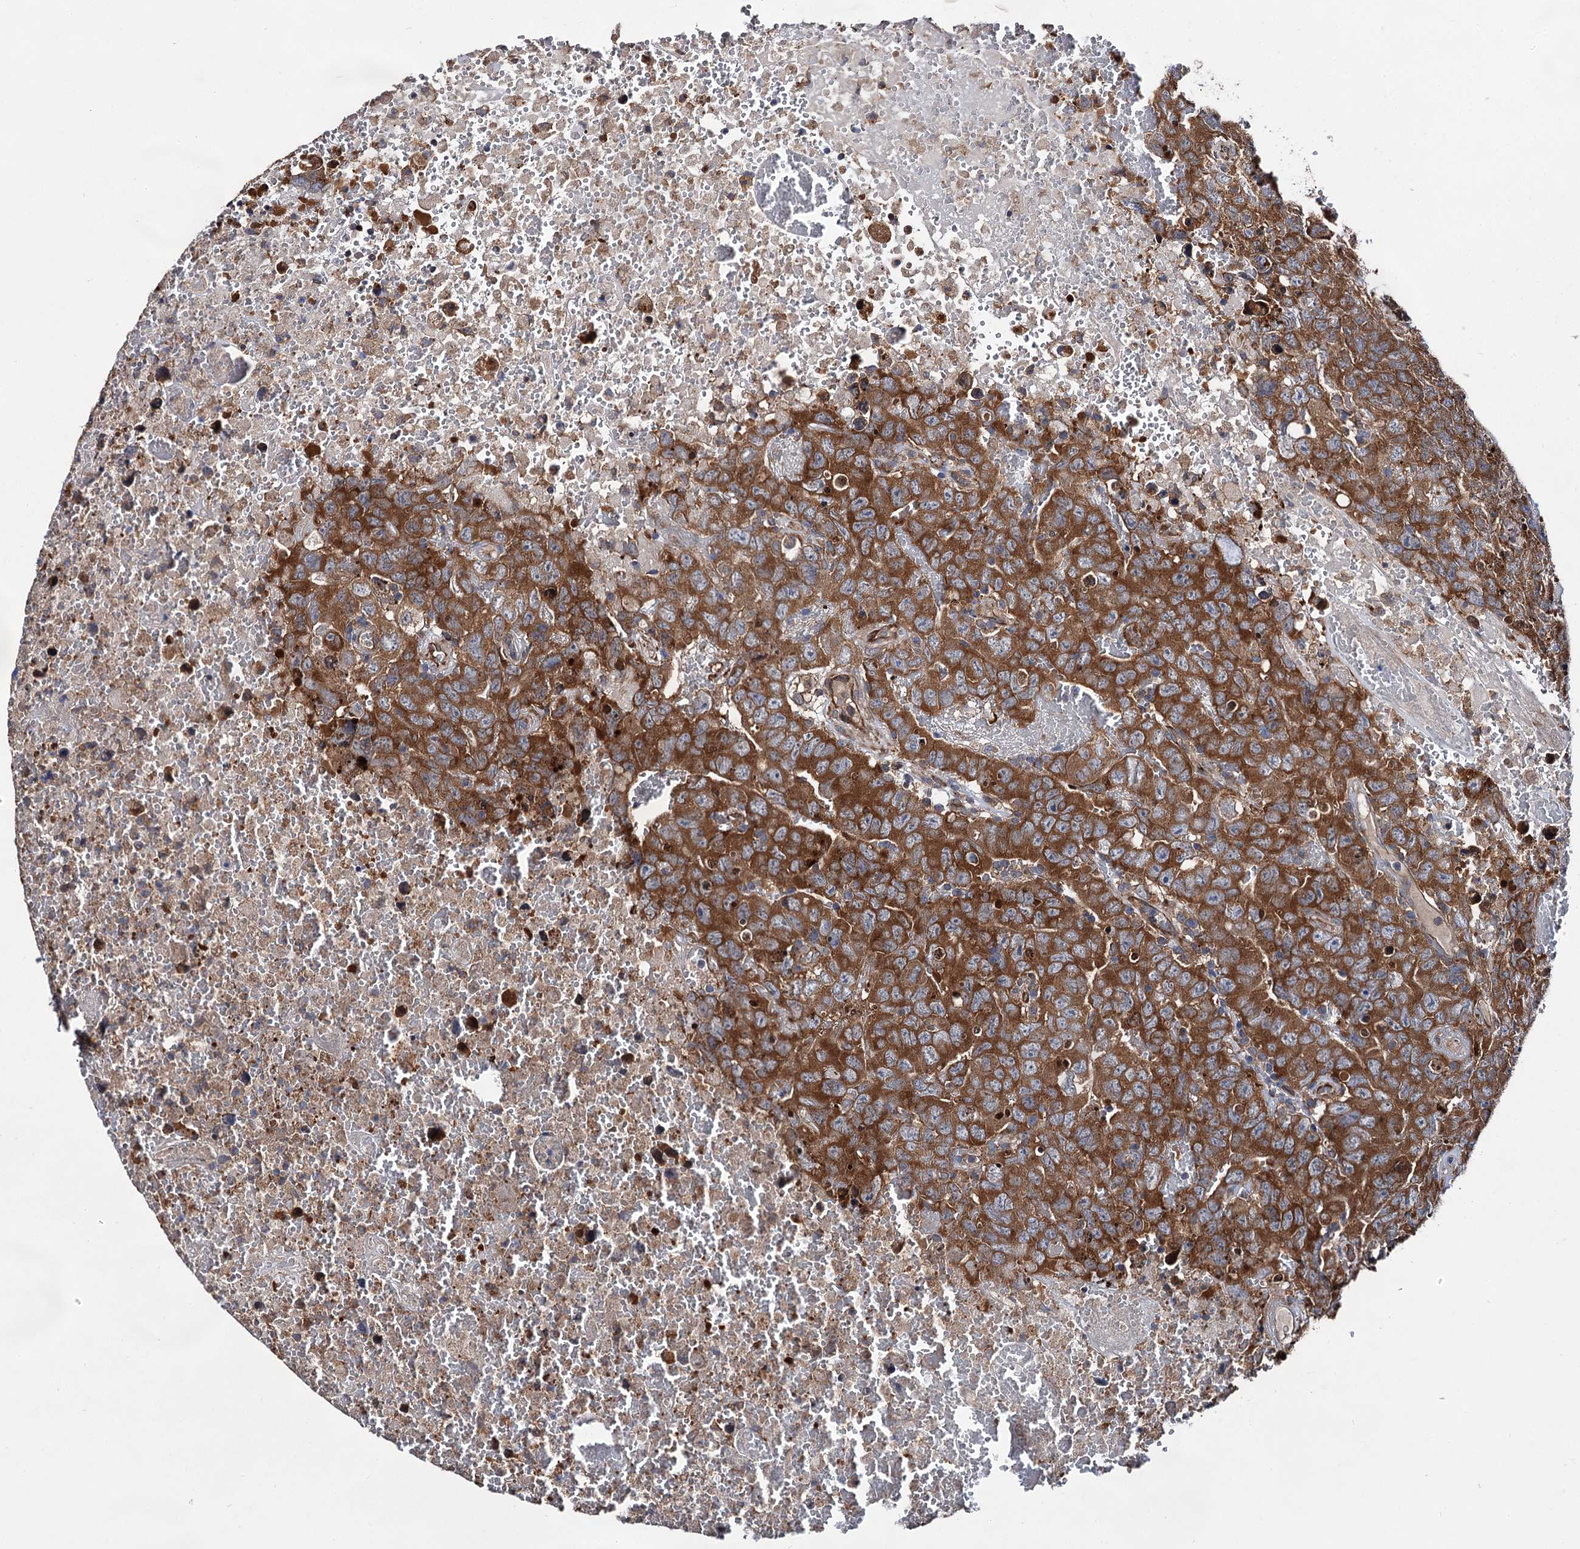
{"staining": {"intensity": "strong", "quantity": ">75%", "location": "cytoplasmic/membranous"}, "tissue": "testis cancer", "cell_type": "Tumor cells", "image_type": "cancer", "snomed": [{"axis": "morphology", "description": "Carcinoma, Embryonal, NOS"}, {"axis": "topography", "description": "Testis"}], "caption": "This is a histology image of IHC staining of testis cancer (embryonal carcinoma), which shows strong positivity in the cytoplasmic/membranous of tumor cells.", "gene": "NAA25", "patient": {"sex": "male", "age": 45}}